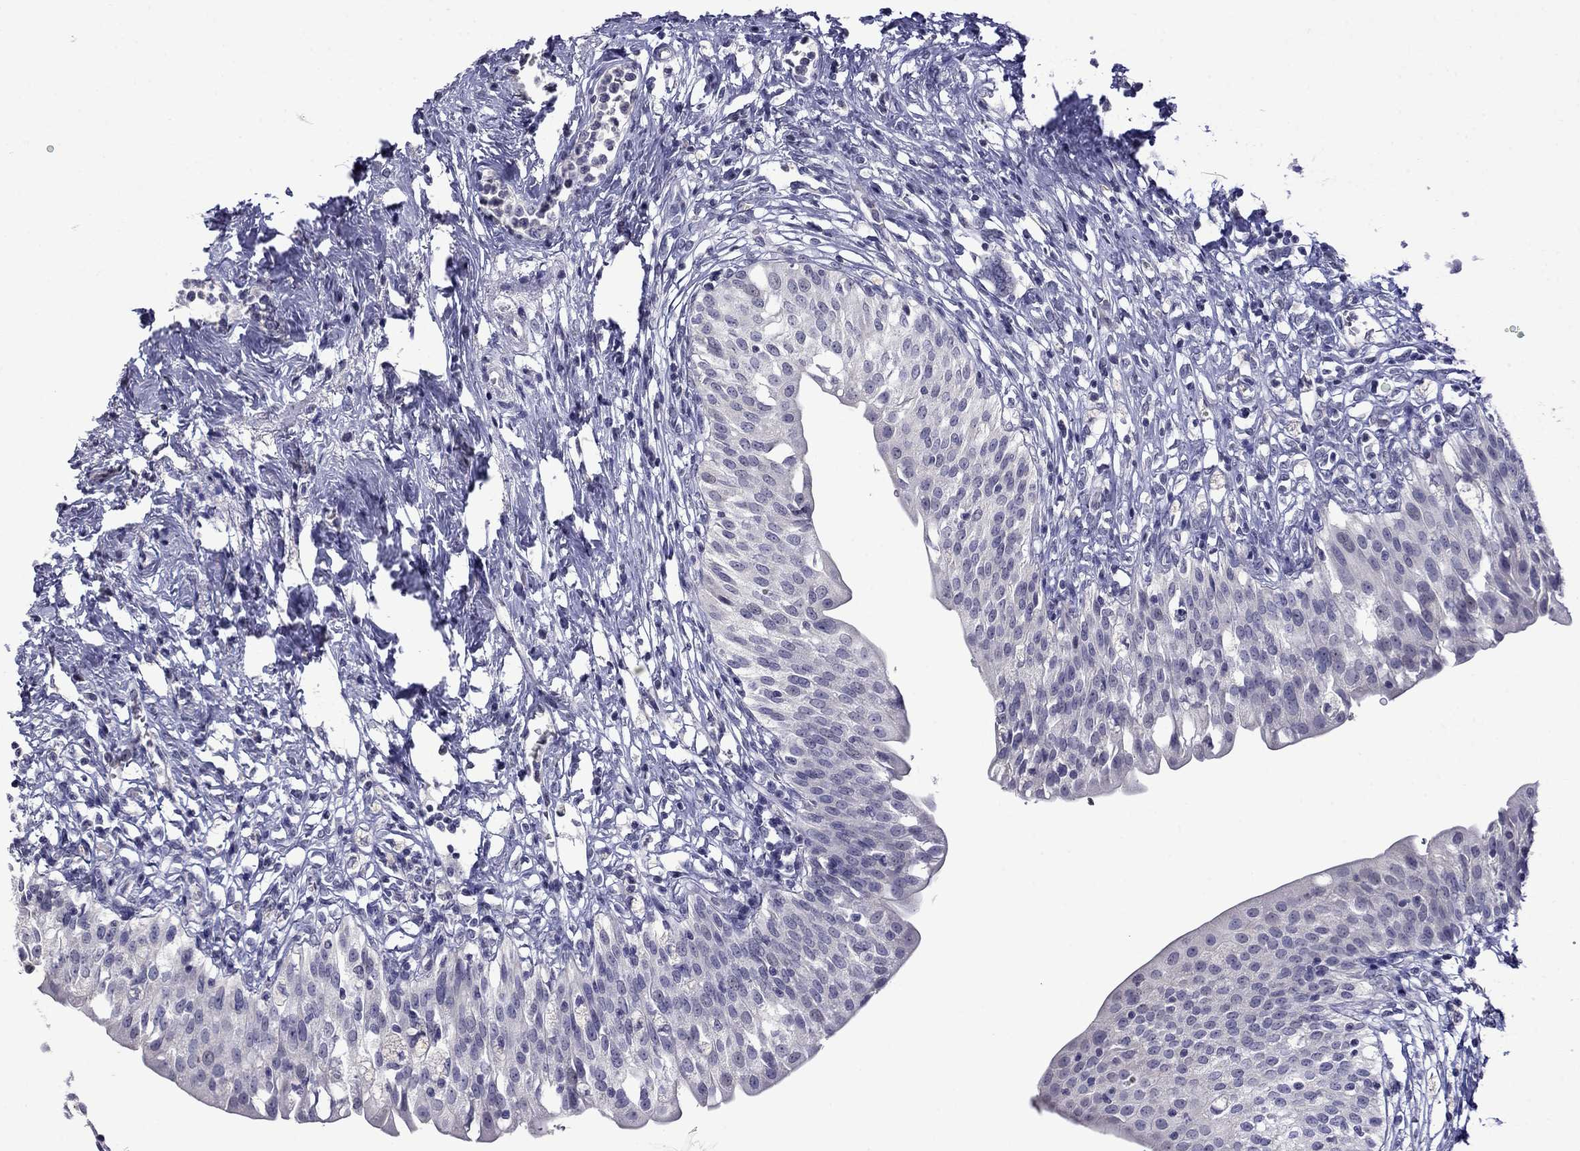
{"staining": {"intensity": "negative", "quantity": "none", "location": "none"}, "tissue": "urinary bladder", "cell_type": "Urothelial cells", "image_type": "normal", "snomed": [{"axis": "morphology", "description": "Normal tissue, NOS"}, {"axis": "topography", "description": "Urinary bladder"}], "caption": "Immunohistochemical staining of benign urinary bladder exhibits no significant positivity in urothelial cells. (DAB IHC visualized using brightfield microscopy, high magnification).", "gene": "STAR", "patient": {"sex": "male", "age": 76}}